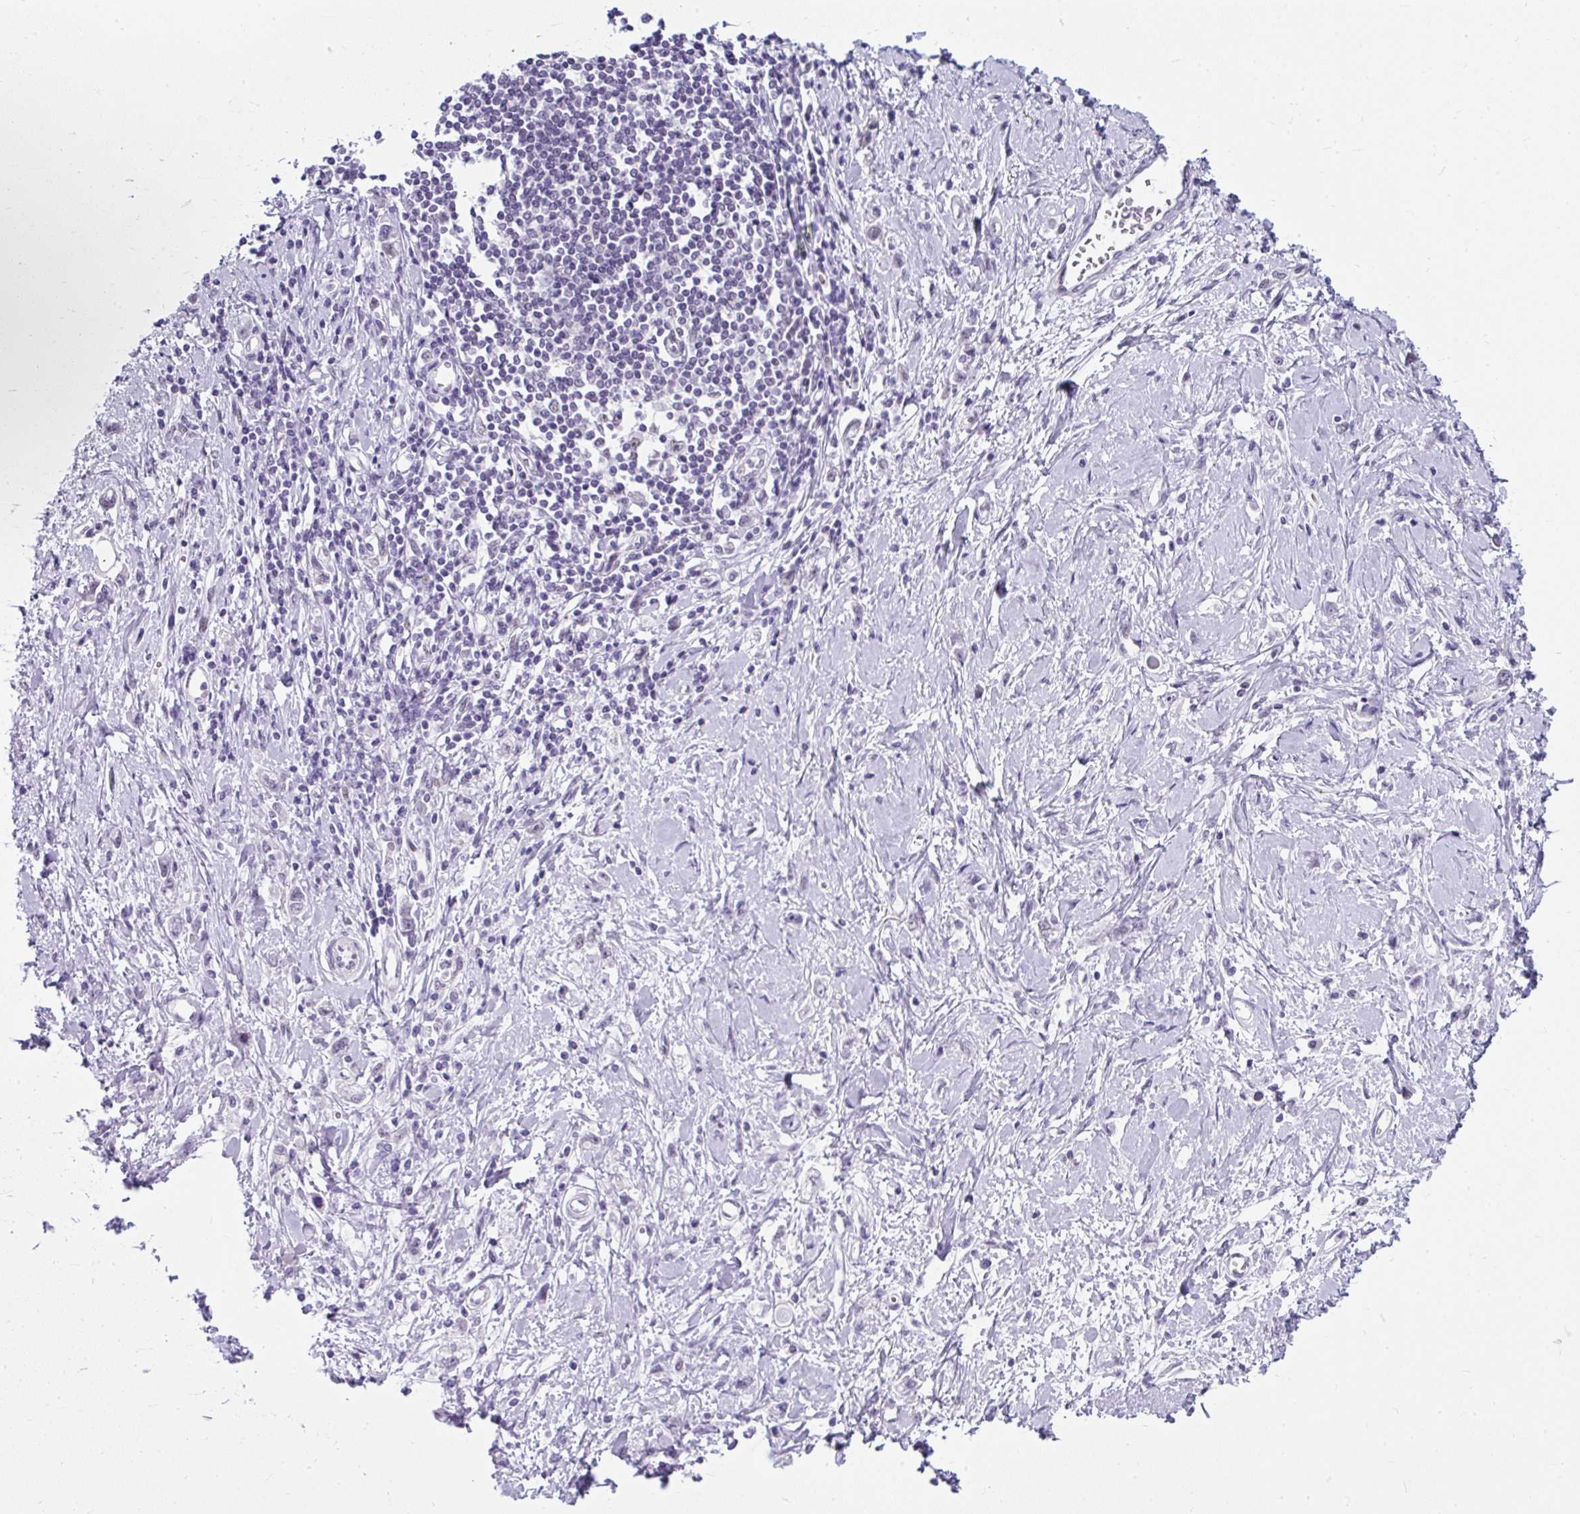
{"staining": {"intensity": "negative", "quantity": "none", "location": "none"}, "tissue": "stomach cancer", "cell_type": "Tumor cells", "image_type": "cancer", "snomed": [{"axis": "morphology", "description": "Adenocarcinoma, NOS"}, {"axis": "topography", "description": "Stomach"}], "caption": "Tumor cells show no significant protein expression in adenocarcinoma (stomach). The staining was performed using DAB (3,3'-diaminobenzidine) to visualize the protein expression in brown, while the nuclei were stained in blue with hematoxylin (Magnification: 20x).", "gene": "PLCXD2", "patient": {"sex": "female", "age": 76}}